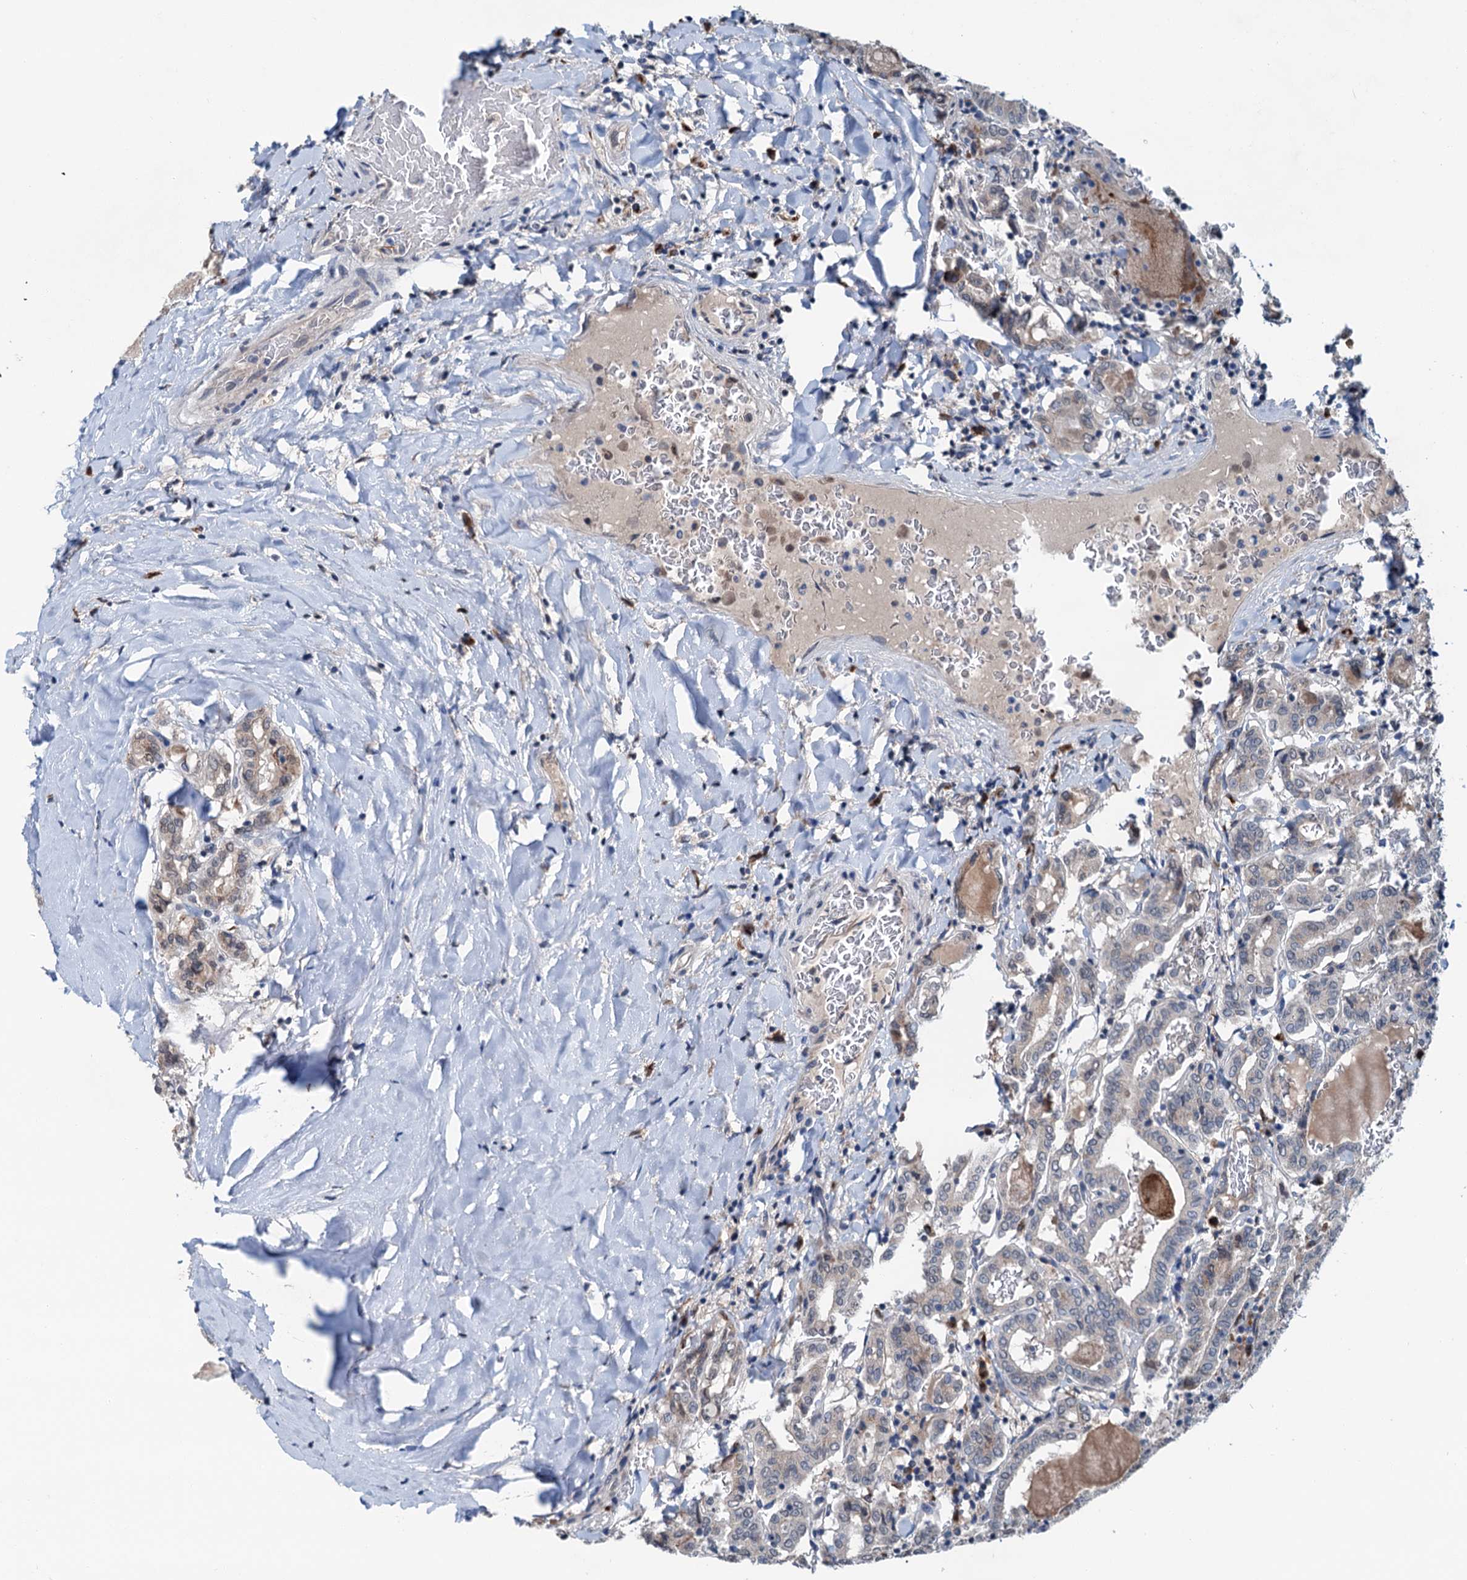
{"staining": {"intensity": "negative", "quantity": "none", "location": "none"}, "tissue": "thyroid cancer", "cell_type": "Tumor cells", "image_type": "cancer", "snomed": [{"axis": "morphology", "description": "Papillary adenocarcinoma, NOS"}, {"axis": "topography", "description": "Thyroid gland"}], "caption": "Immunohistochemical staining of thyroid cancer (papillary adenocarcinoma) demonstrates no significant expression in tumor cells.", "gene": "SHLD1", "patient": {"sex": "female", "age": 72}}